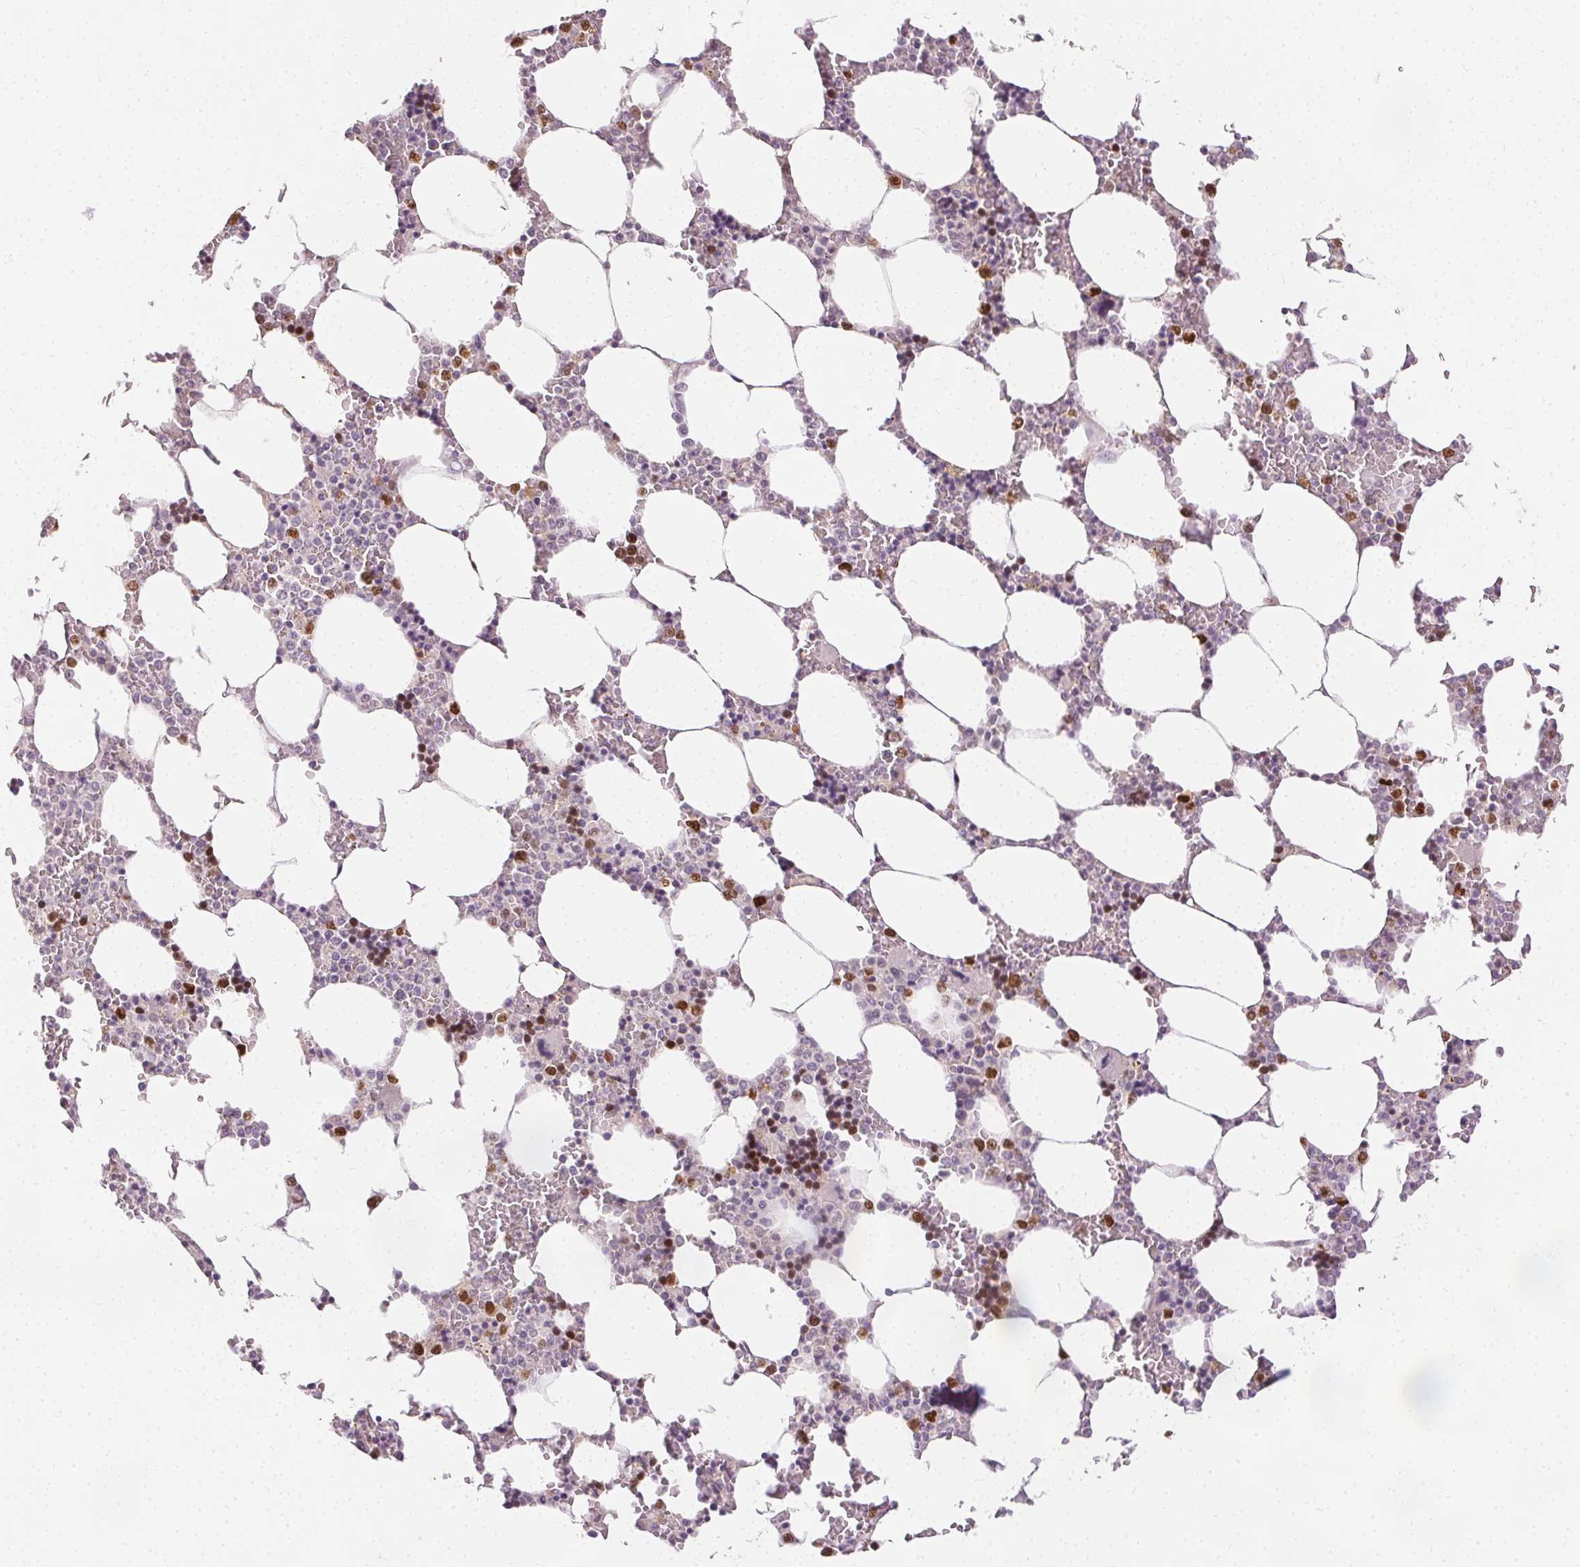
{"staining": {"intensity": "moderate", "quantity": "25%-75%", "location": "nuclear"}, "tissue": "bone marrow", "cell_type": "Hematopoietic cells", "image_type": "normal", "snomed": [{"axis": "morphology", "description": "Normal tissue, NOS"}, {"axis": "topography", "description": "Bone marrow"}], "caption": "This photomicrograph displays IHC staining of unremarkable human bone marrow, with medium moderate nuclear expression in about 25%-75% of hematopoietic cells.", "gene": "ANLN", "patient": {"sex": "male", "age": 64}}